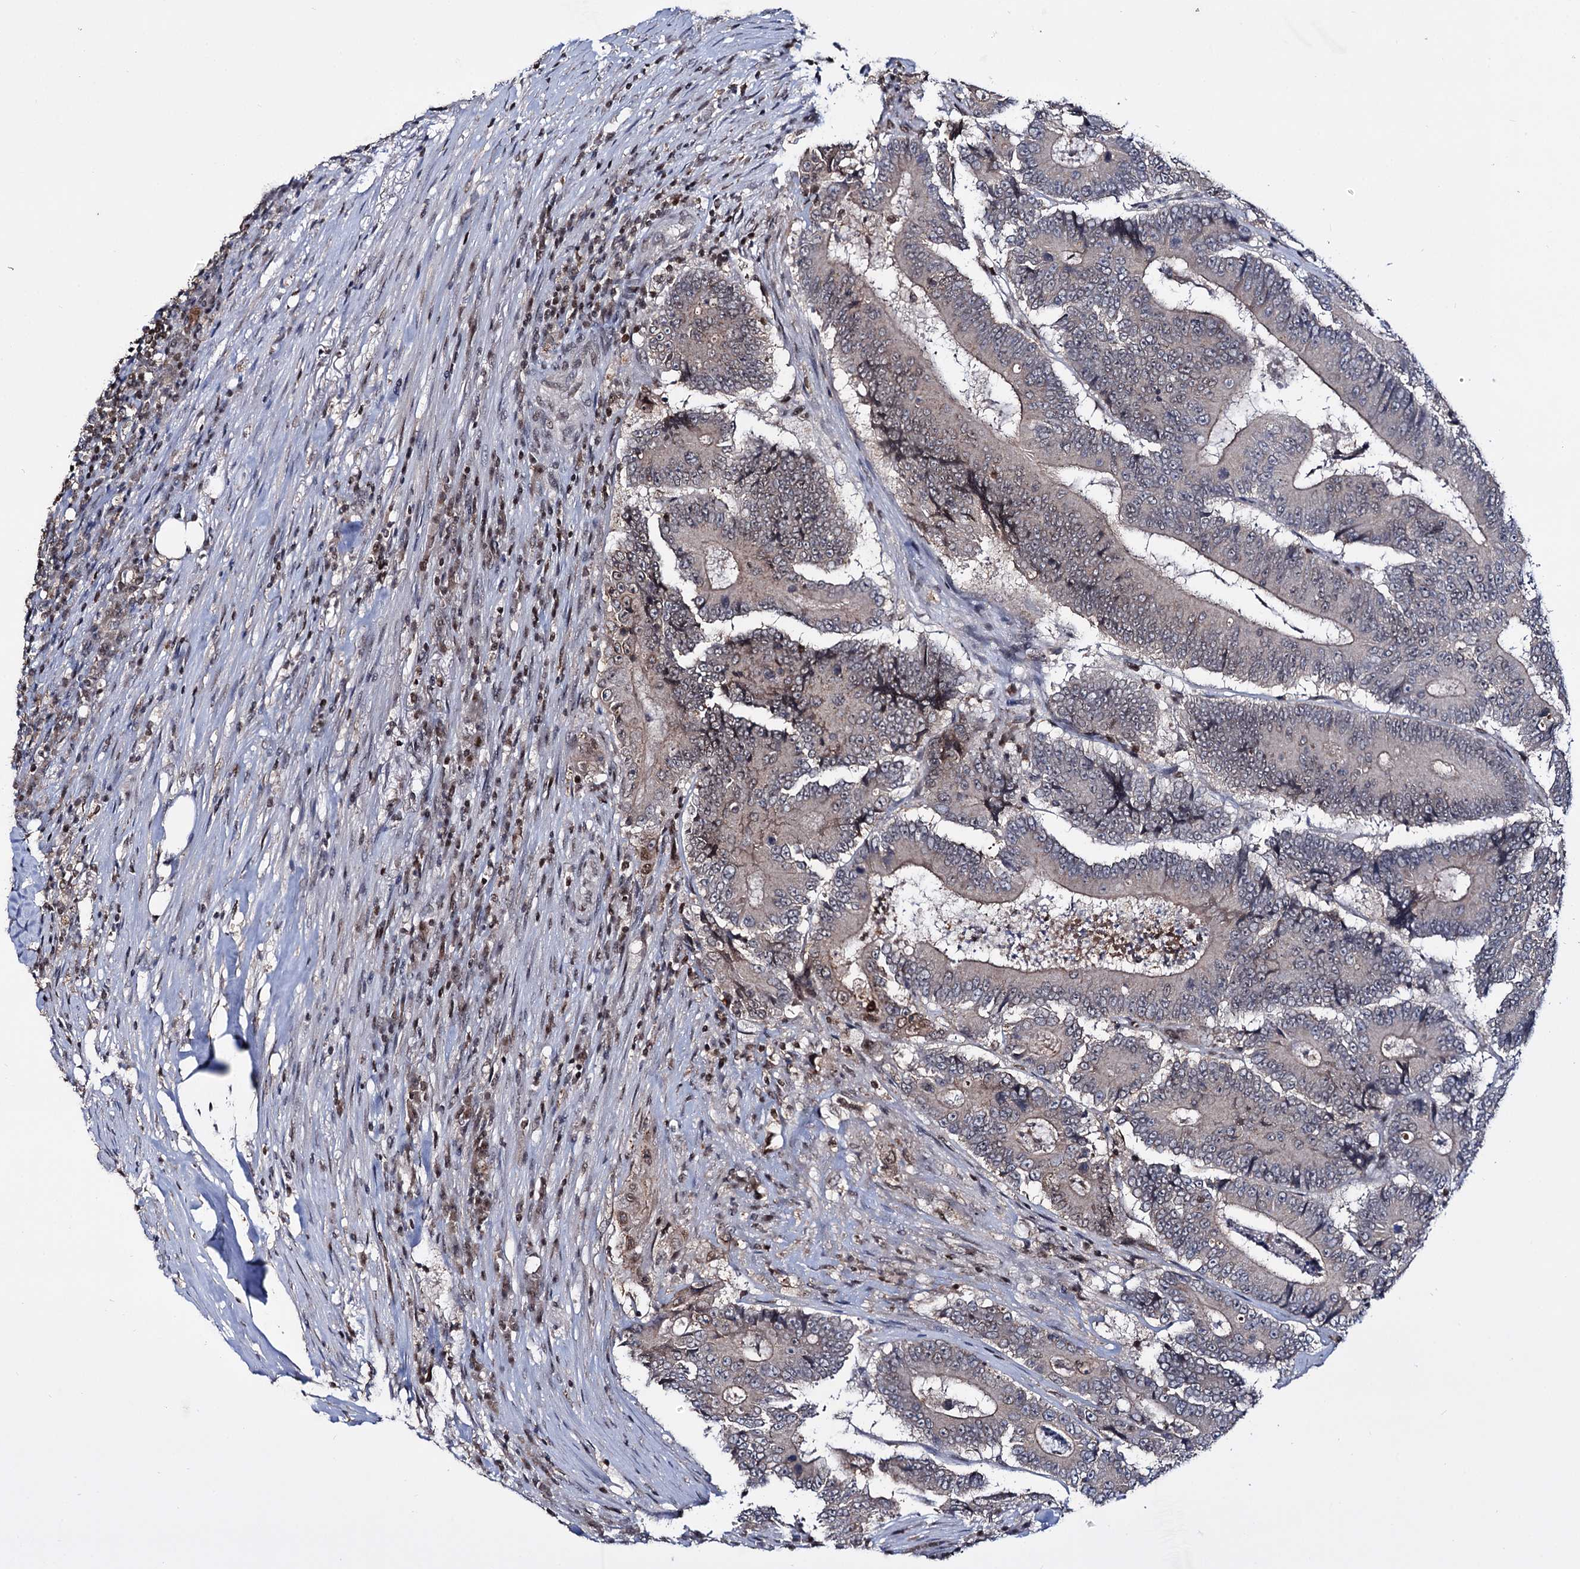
{"staining": {"intensity": "weak", "quantity": "<25%", "location": "nuclear"}, "tissue": "colorectal cancer", "cell_type": "Tumor cells", "image_type": "cancer", "snomed": [{"axis": "morphology", "description": "Adenocarcinoma, NOS"}, {"axis": "topography", "description": "Colon"}], "caption": "Tumor cells are negative for protein expression in human colorectal adenocarcinoma.", "gene": "SMCHD1", "patient": {"sex": "male", "age": 83}}